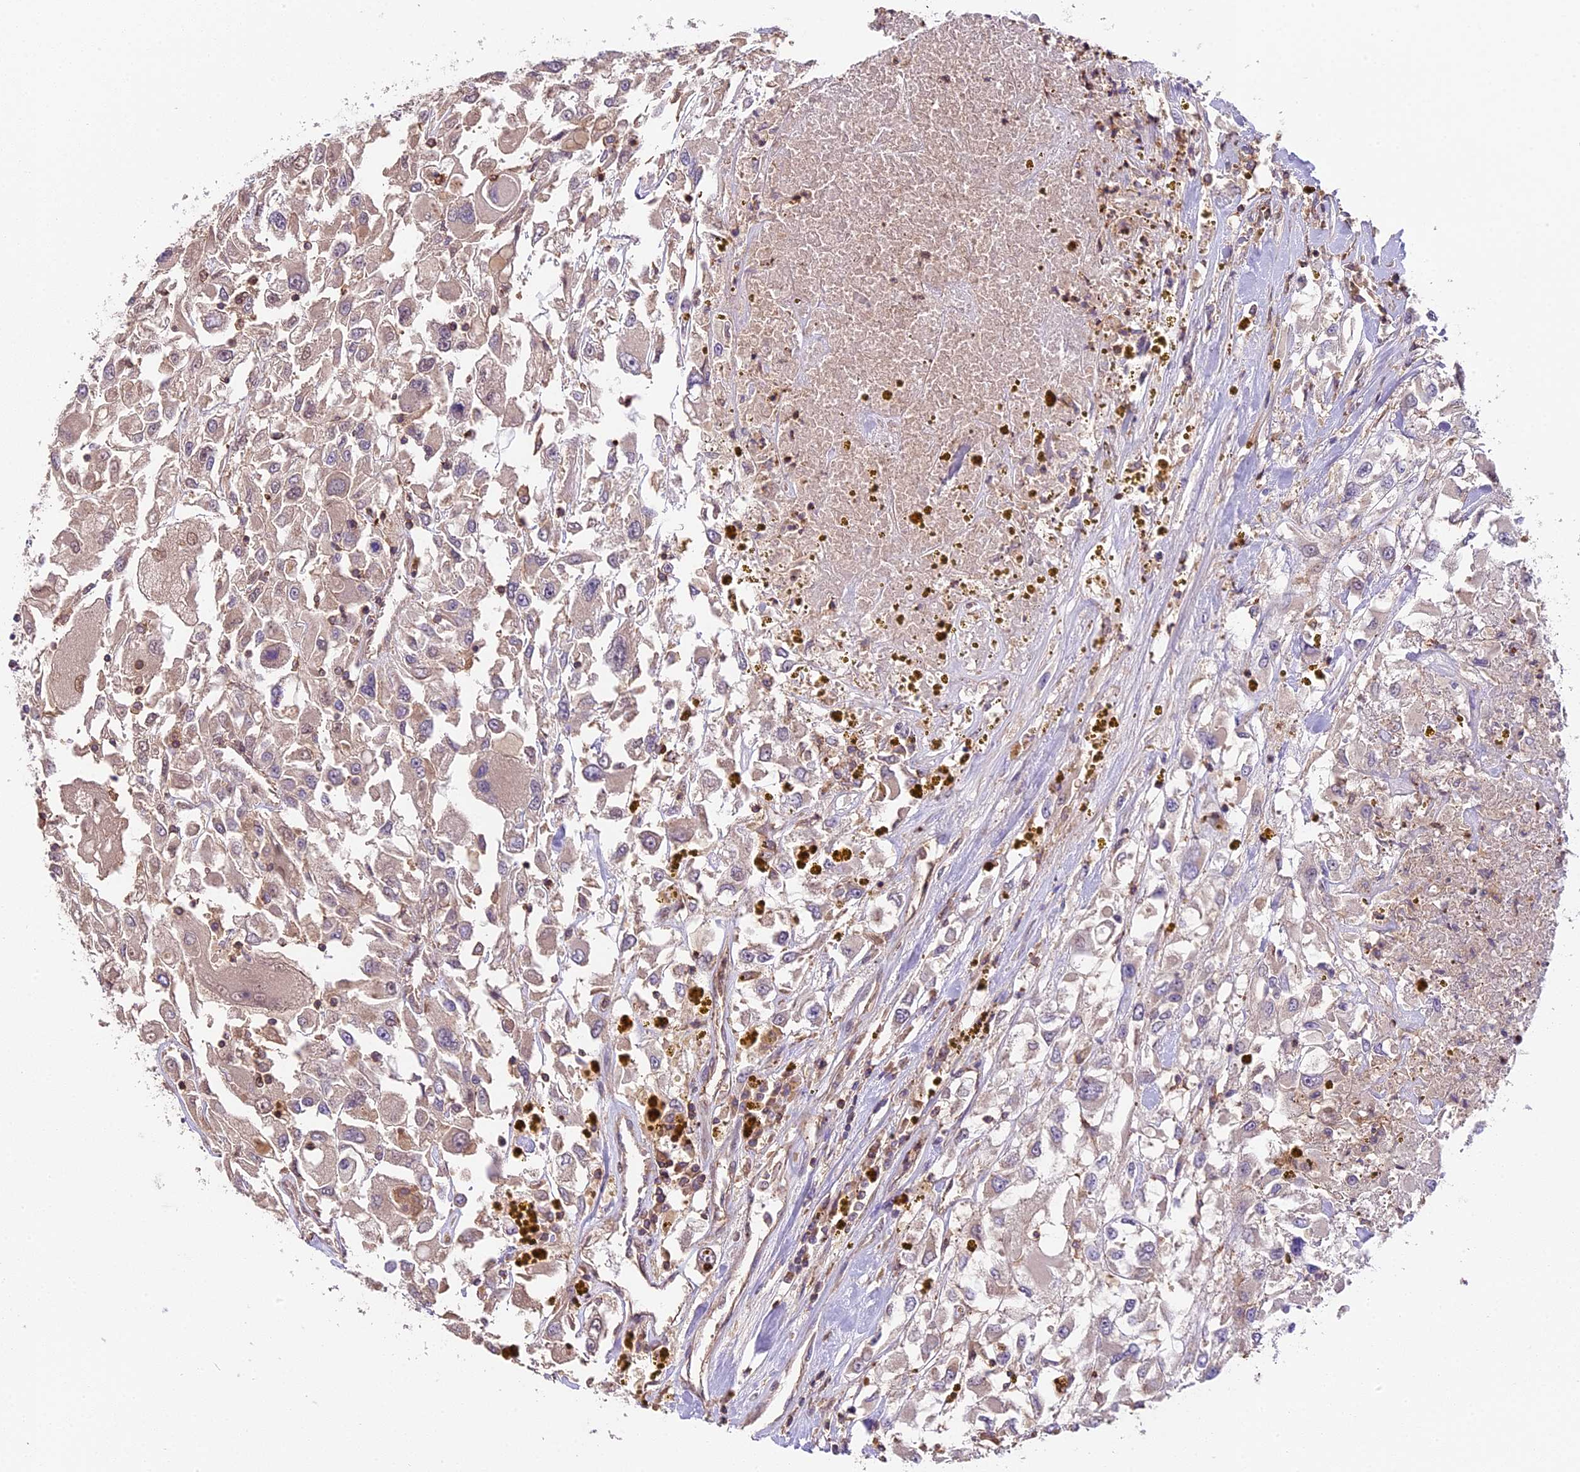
{"staining": {"intensity": "weak", "quantity": "<25%", "location": "cytoplasmic/membranous,nuclear"}, "tissue": "renal cancer", "cell_type": "Tumor cells", "image_type": "cancer", "snomed": [{"axis": "morphology", "description": "Adenocarcinoma, NOS"}, {"axis": "topography", "description": "Kidney"}], "caption": "IHC image of neoplastic tissue: renal adenocarcinoma stained with DAB exhibits no significant protein staining in tumor cells.", "gene": "SKIDA1", "patient": {"sex": "female", "age": 52}}